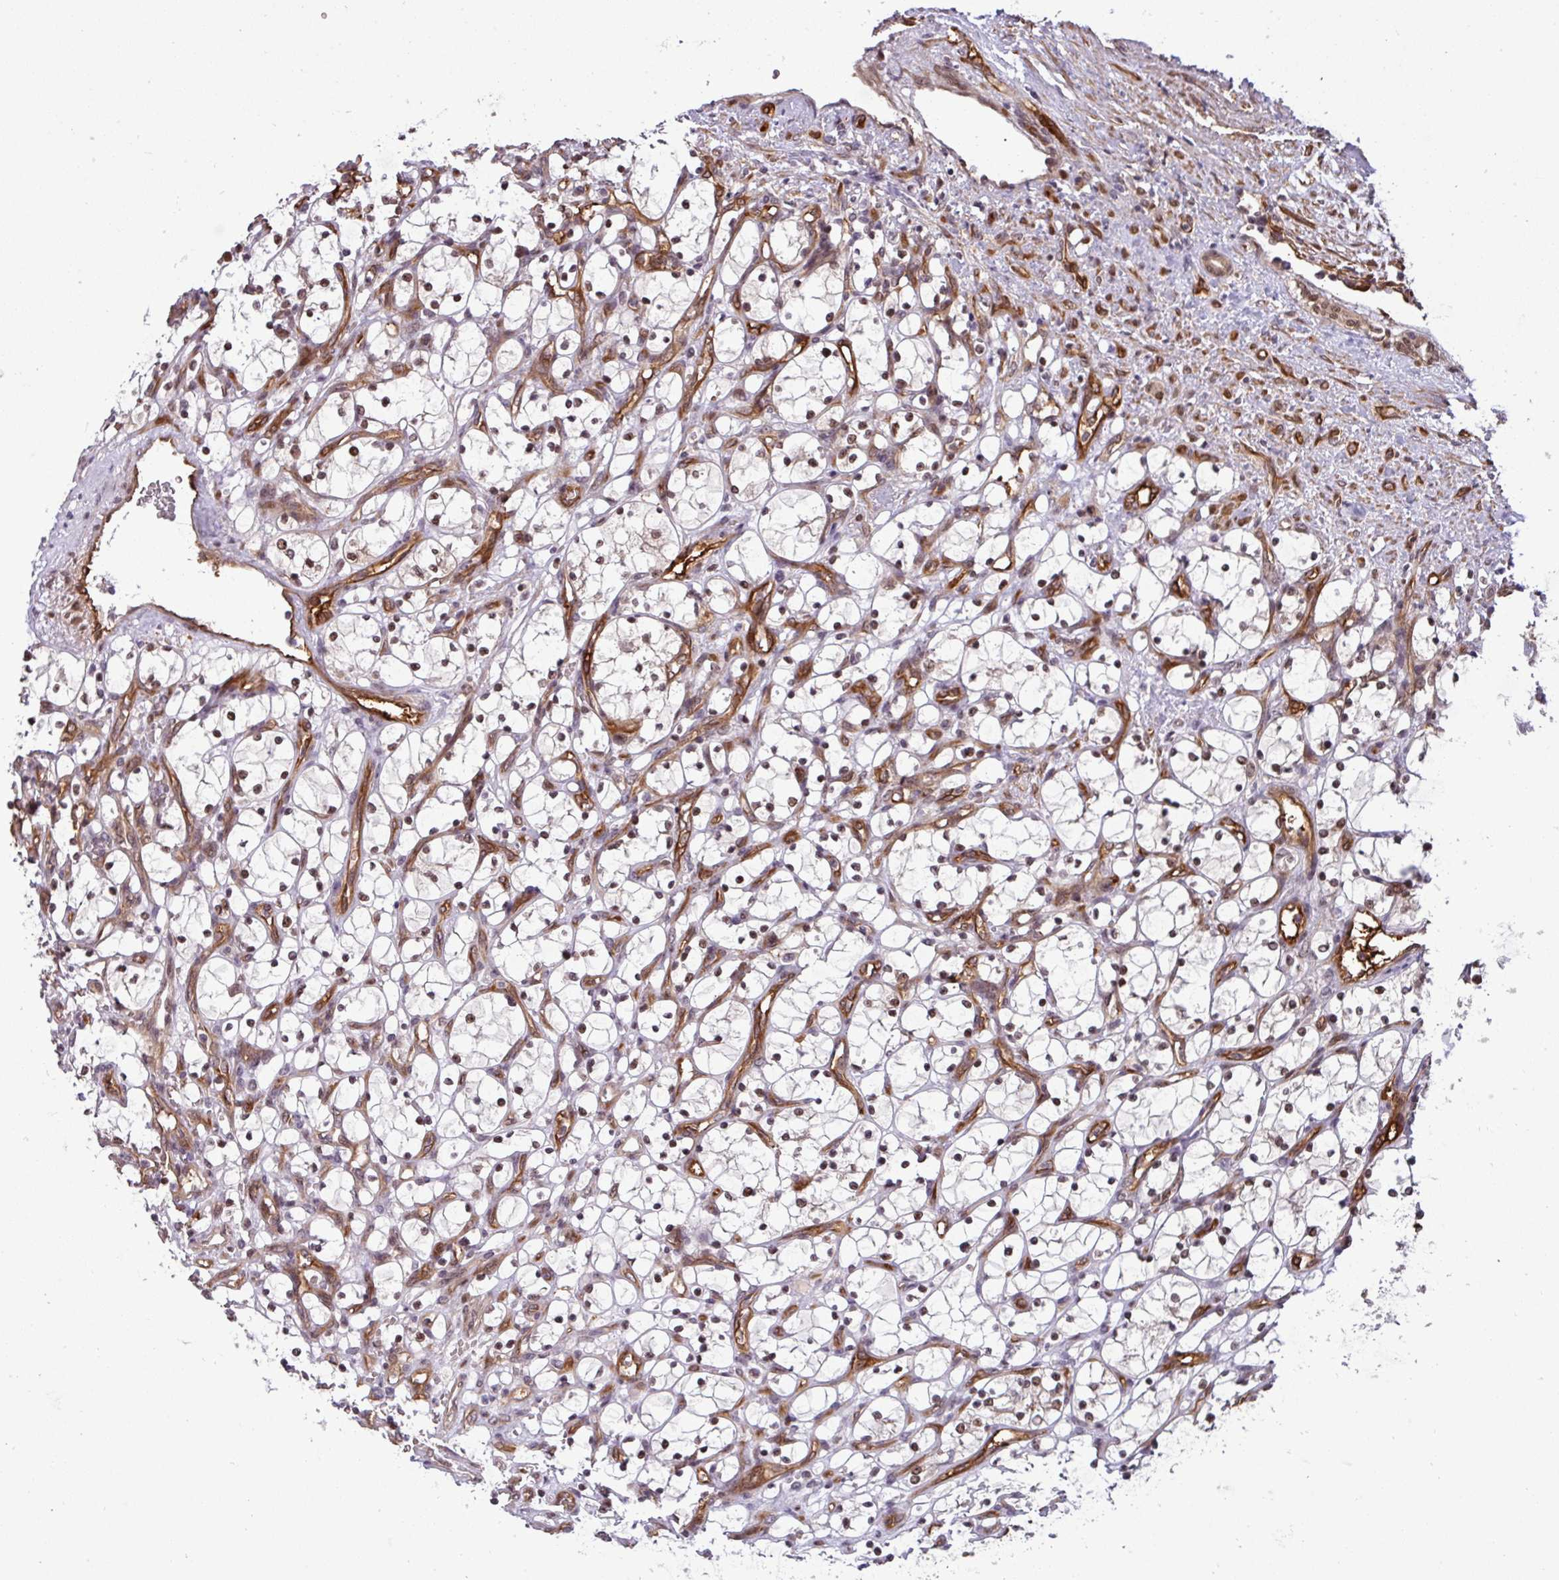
{"staining": {"intensity": "weak", "quantity": "25%-75%", "location": "nuclear"}, "tissue": "renal cancer", "cell_type": "Tumor cells", "image_type": "cancer", "snomed": [{"axis": "morphology", "description": "Adenocarcinoma, NOS"}, {"axis": "topography", "description": "Kidney"}], "caption": "Human renal adenocarcinoma stained for a protein (brown) displays weak nuclear positive positivity in about 25%-75% of tumor cells.", "gene": "C7orf50", "patient": {"sex": "female", "age": 69}}